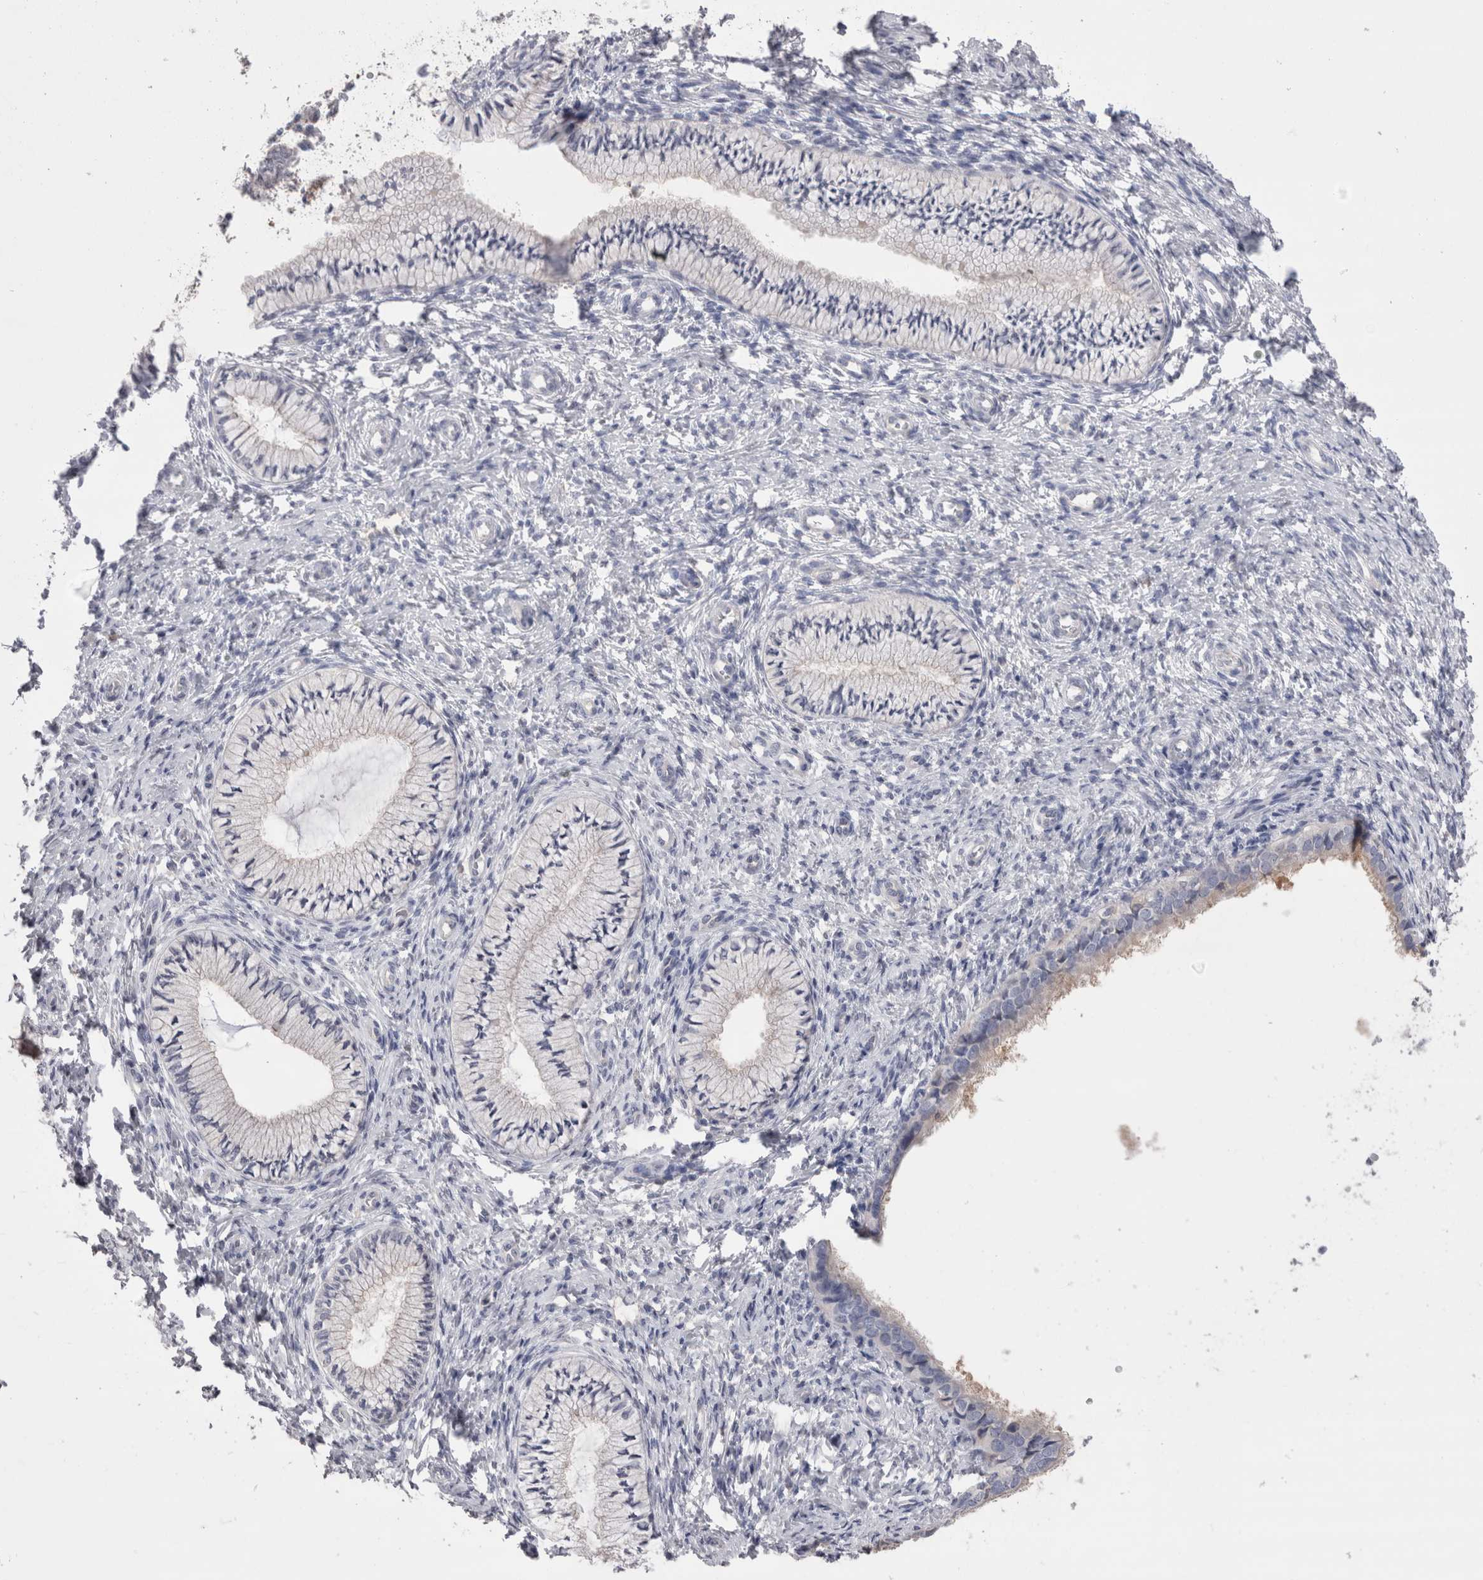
{"staining": {"intensity": "negative", "quantity": "none", "location": "none"}, "tissue": "cervix", "cell_type": "Glandular cells", "image_type": "normal", "snomed": [{"axis": "morphology", "description": "Normal tissue, NOS"}, {"axis": "topography", "description": "Cervix"}], "caption": "Human cervix stained for a protein using IHC reveals no staining in glandular cells.", "gene": "REG1A", "patient": {"sex": "female", "age": 36}}